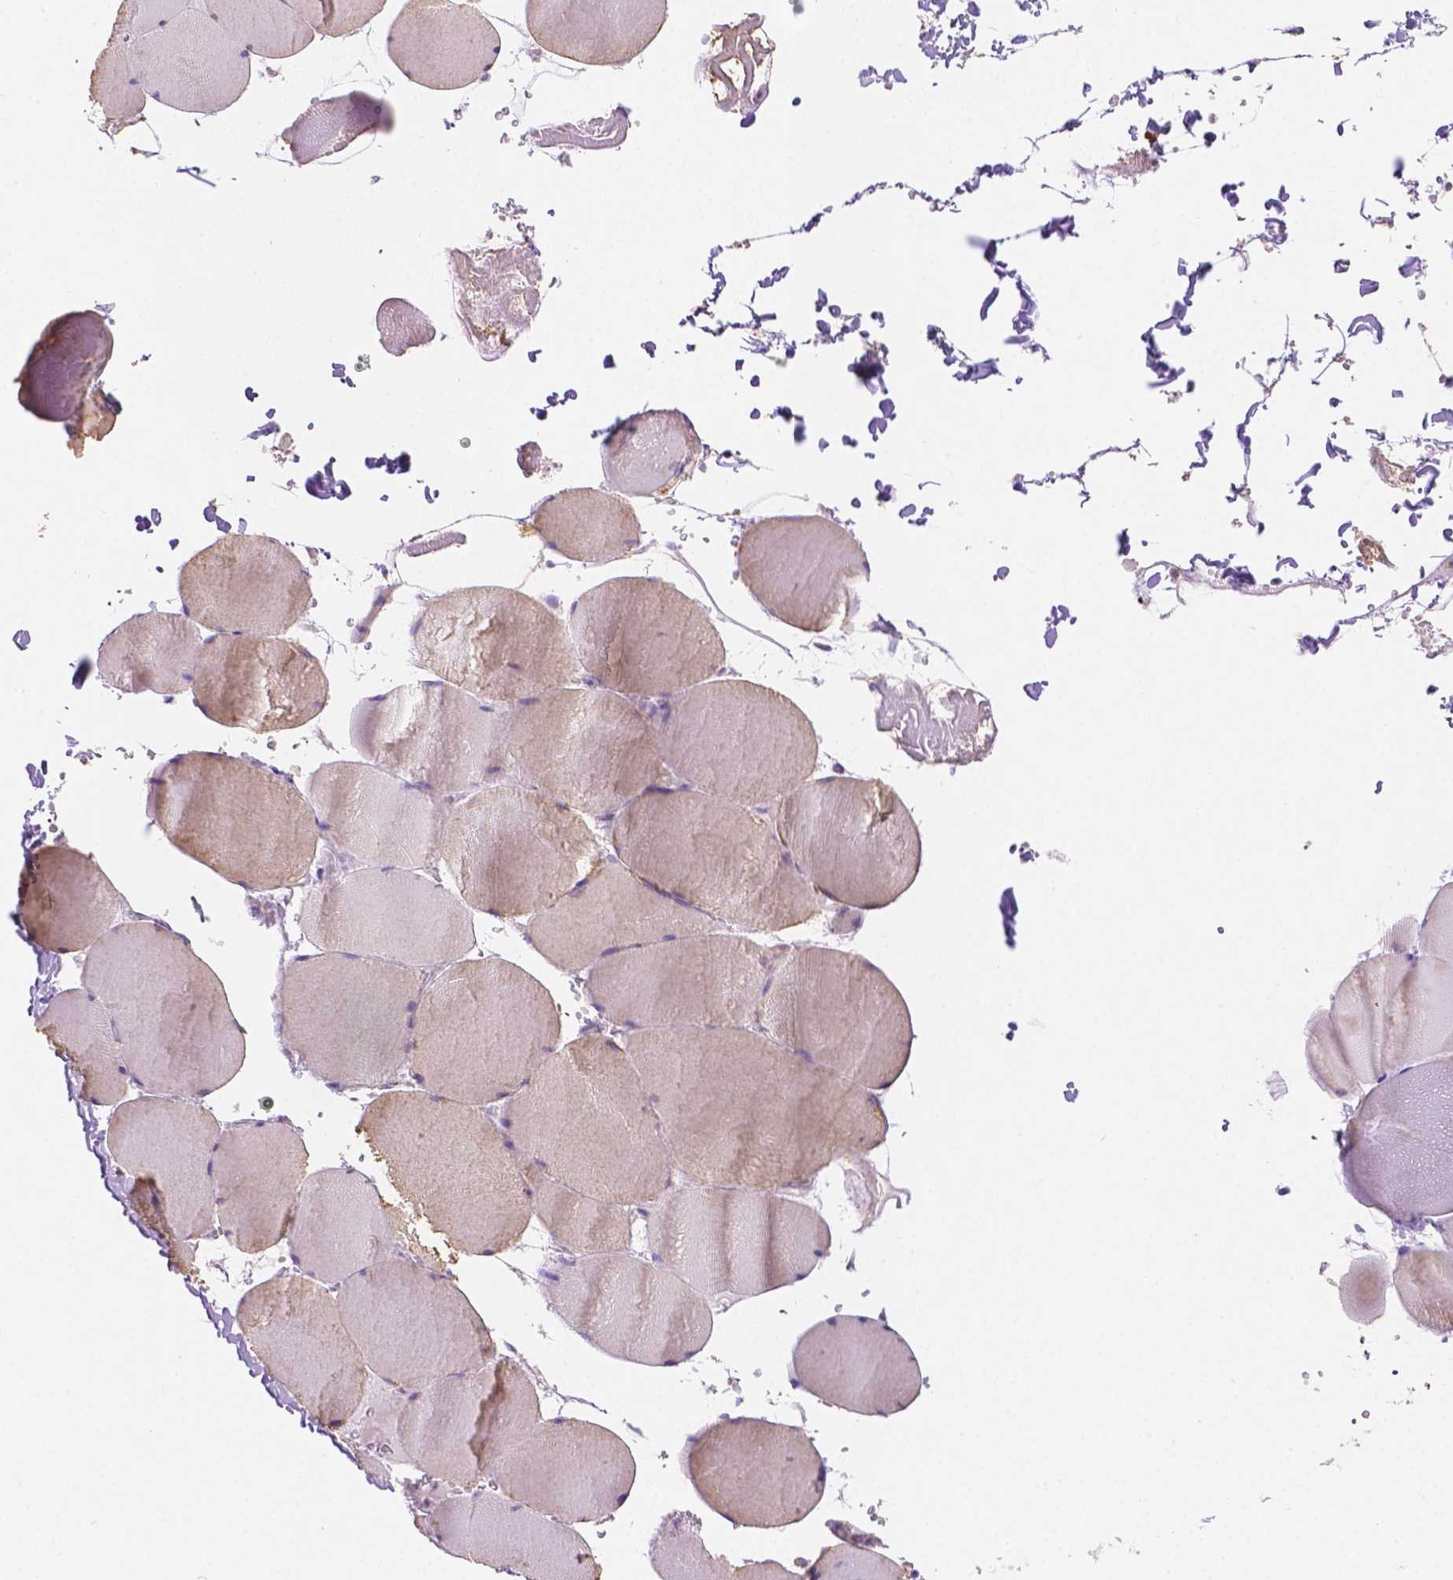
{"staining": {"intensity": "weak", "quantity": "<25%", "location": "cytoplasmic/membranous"}, "tissue": "skeletal muscle", "cell_type": "Myocytes", "image_type": "normal", "snomed": [{"axis": "morphology", "description": "Normal tissue, NOS"}, {"axis": "topography", "description": "Skeletal muscle"}, {"axis": "topography", "description": "Head-Neck"}], "caption": "High power microscopy photomicrograph of an immunohistochemistry (IHC) photomicrograph of unremarkable skeletal muscle, revealing no significant expression in myocytes.", "gene": "TMEM130", "patient": {"sex": "male", "age": 66}}